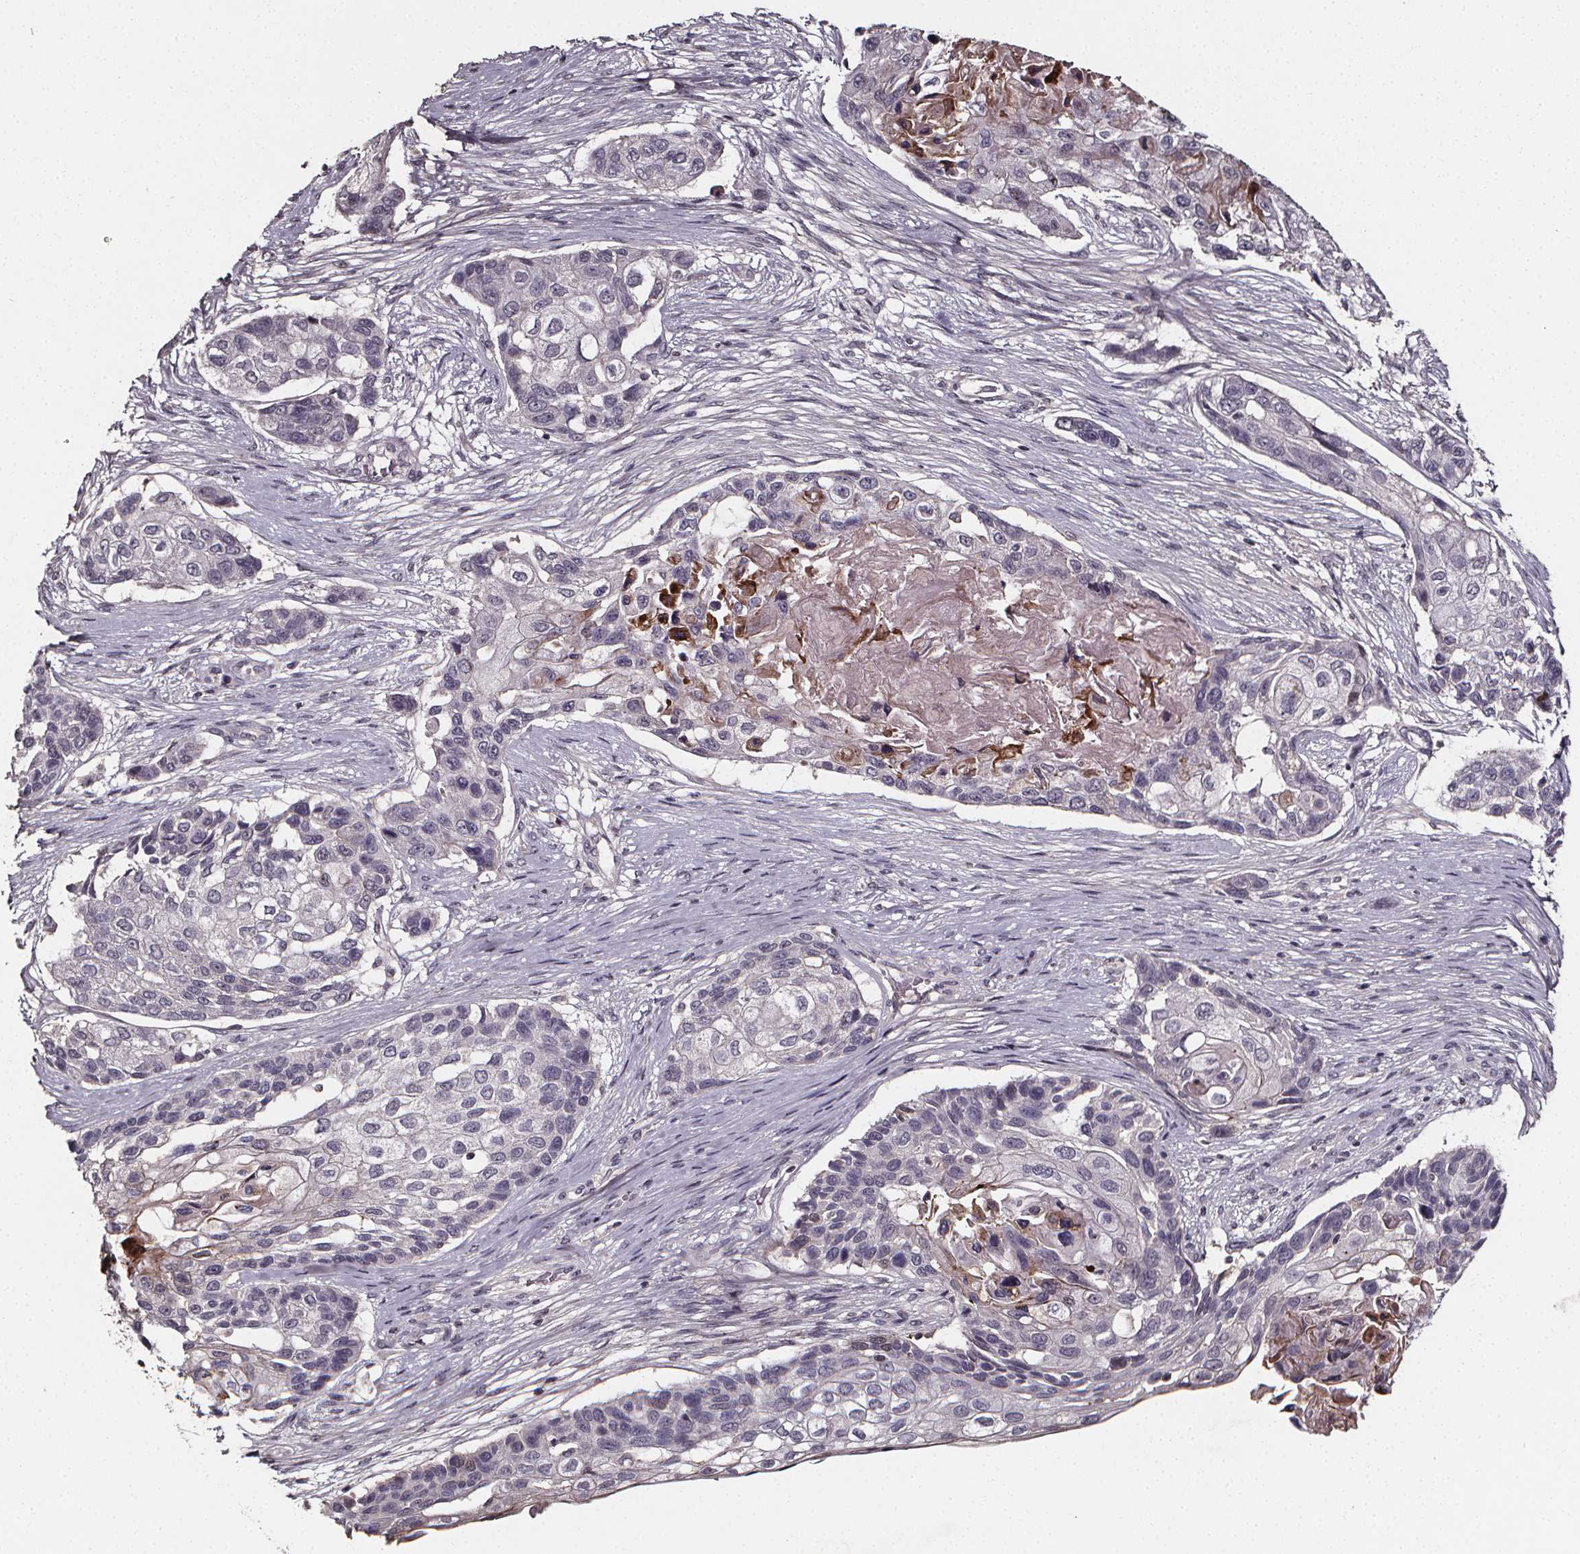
{"staining": {"intensity": "negative", "quantity": "none", "location": "none"}, "tissue": "lung cancer", "cell_type": "Tumor cells", "image_type": "cancer", "snomed": [{"axis": "morphology", "description": "Squamous cell carcinoma, NOS"}, {"axis": "topography", "description": "Lung"}], "caption": "Immunohistochemistry (IHC) of squamous cell carcinoma (lung) exhibits no positivity in tumor cells.", "gene": "SPAG8", "patient": {"sex": "male", "age": 69}}